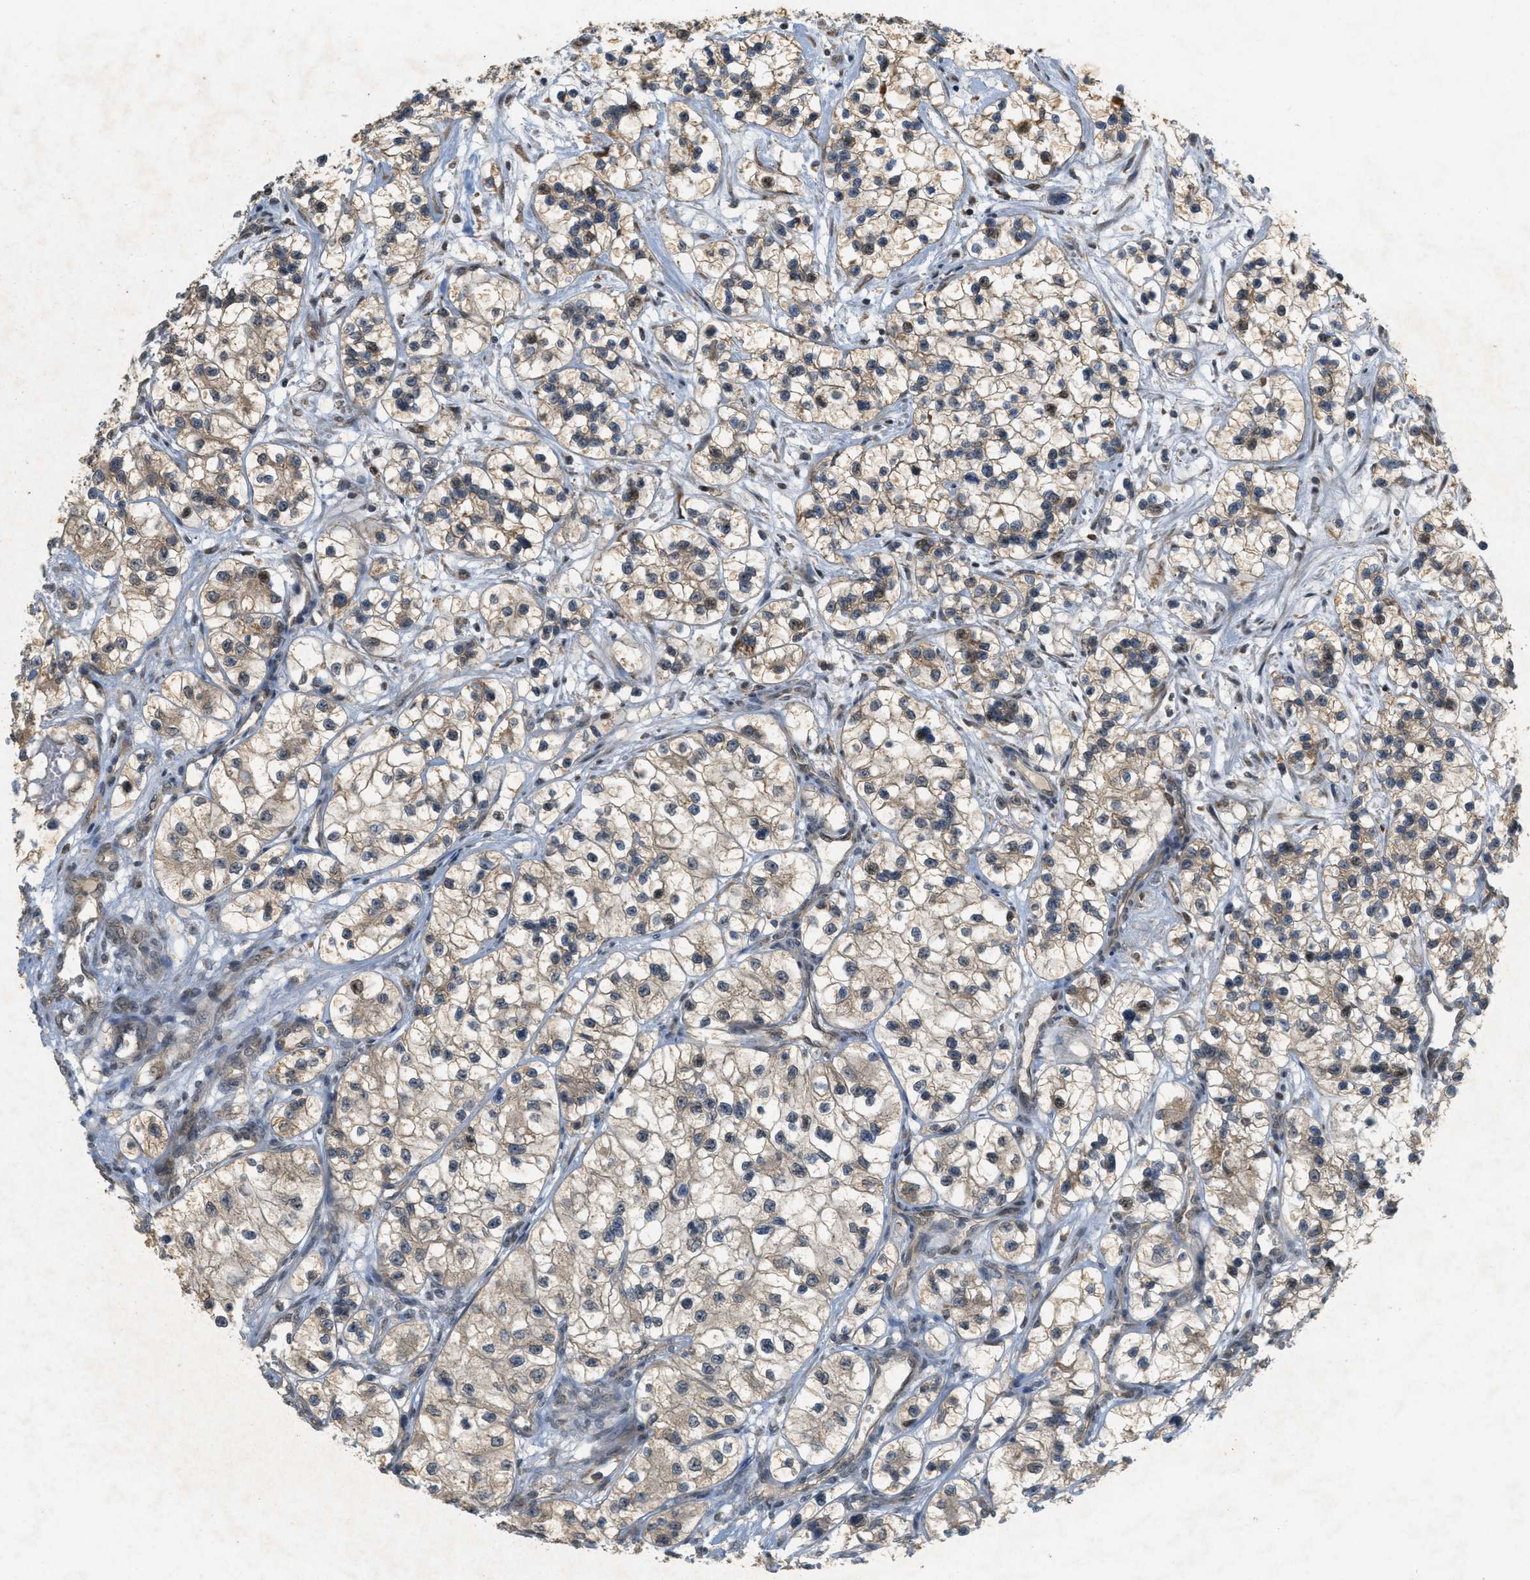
{"staining": {"intensity": "weak", "quantity": ">75%", "location": "cytoplasmic/membranous"}, "tissue": "renal cancer", "cell_type": "Tumor cells", "image_type": "cancer", "snomed": [{"axis": "morphology", "description": "Adenocarcinoma, NOS"}, {"axis": "topography", "description": "Kidney"}], "caption": "This image displays IHC staining of renal cancer (adenocarcinoma), with low weak cytoplasmic/membranous staining in approximately >75% of tumor cells.", "gene": "PRKD1", "patient": {"sex": "female", "age": 57}}